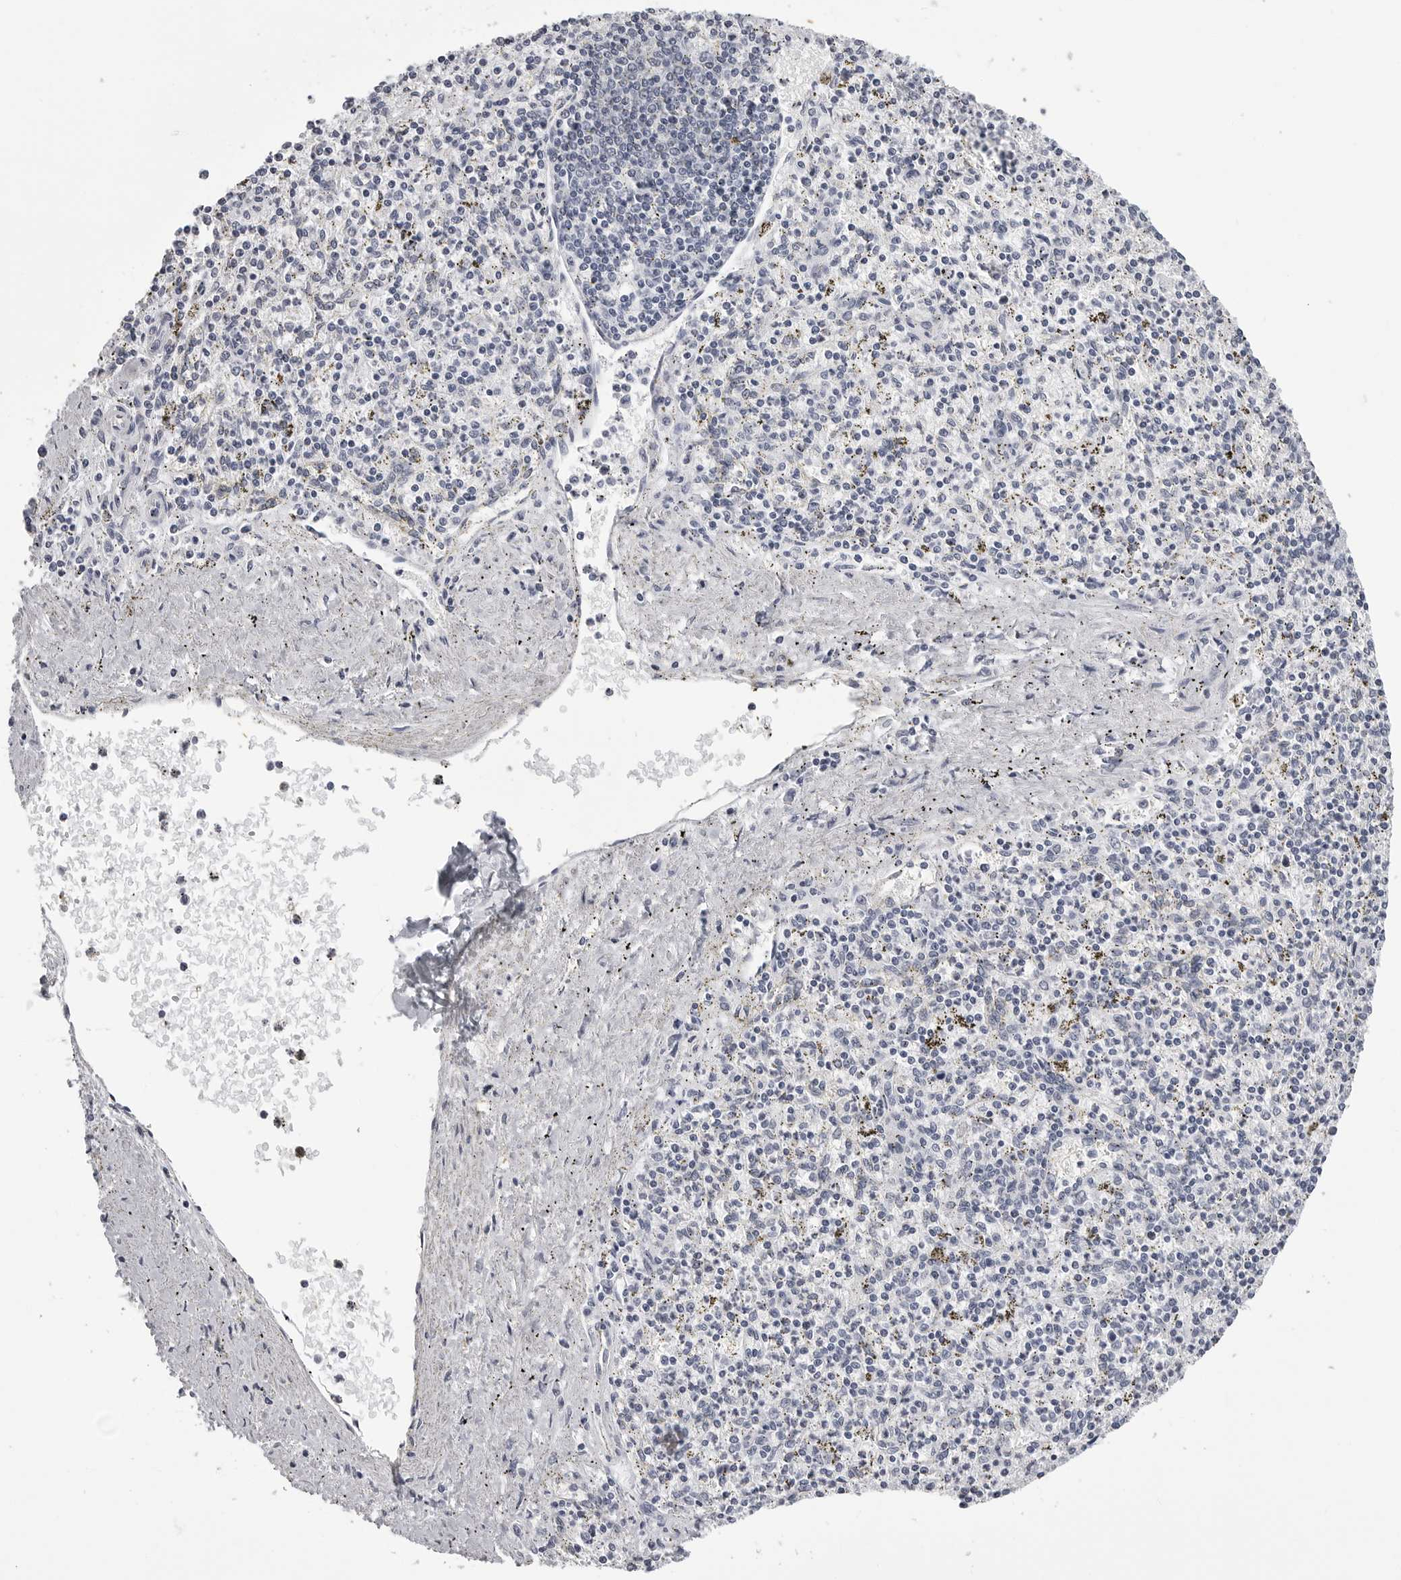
{"staining": {"intensity": "negative", "quantity": "none", "location": "none"}, "tissue": "spleen", "cell_type": "Cells in red pulp", "image_type": "normal", "snomed": [{"axis": "morphology", "description": "Normal tissue, NOS"}, {"axis": "topography", "description": "Spleen"}], "caption": "This is a image of immunohistochemistry (IHC) staining of unremarkable spleen, which shows no expression in cells in red pulp.", "gene": "BPIFA1", "patient": {"sex": "male", "age": 72}}